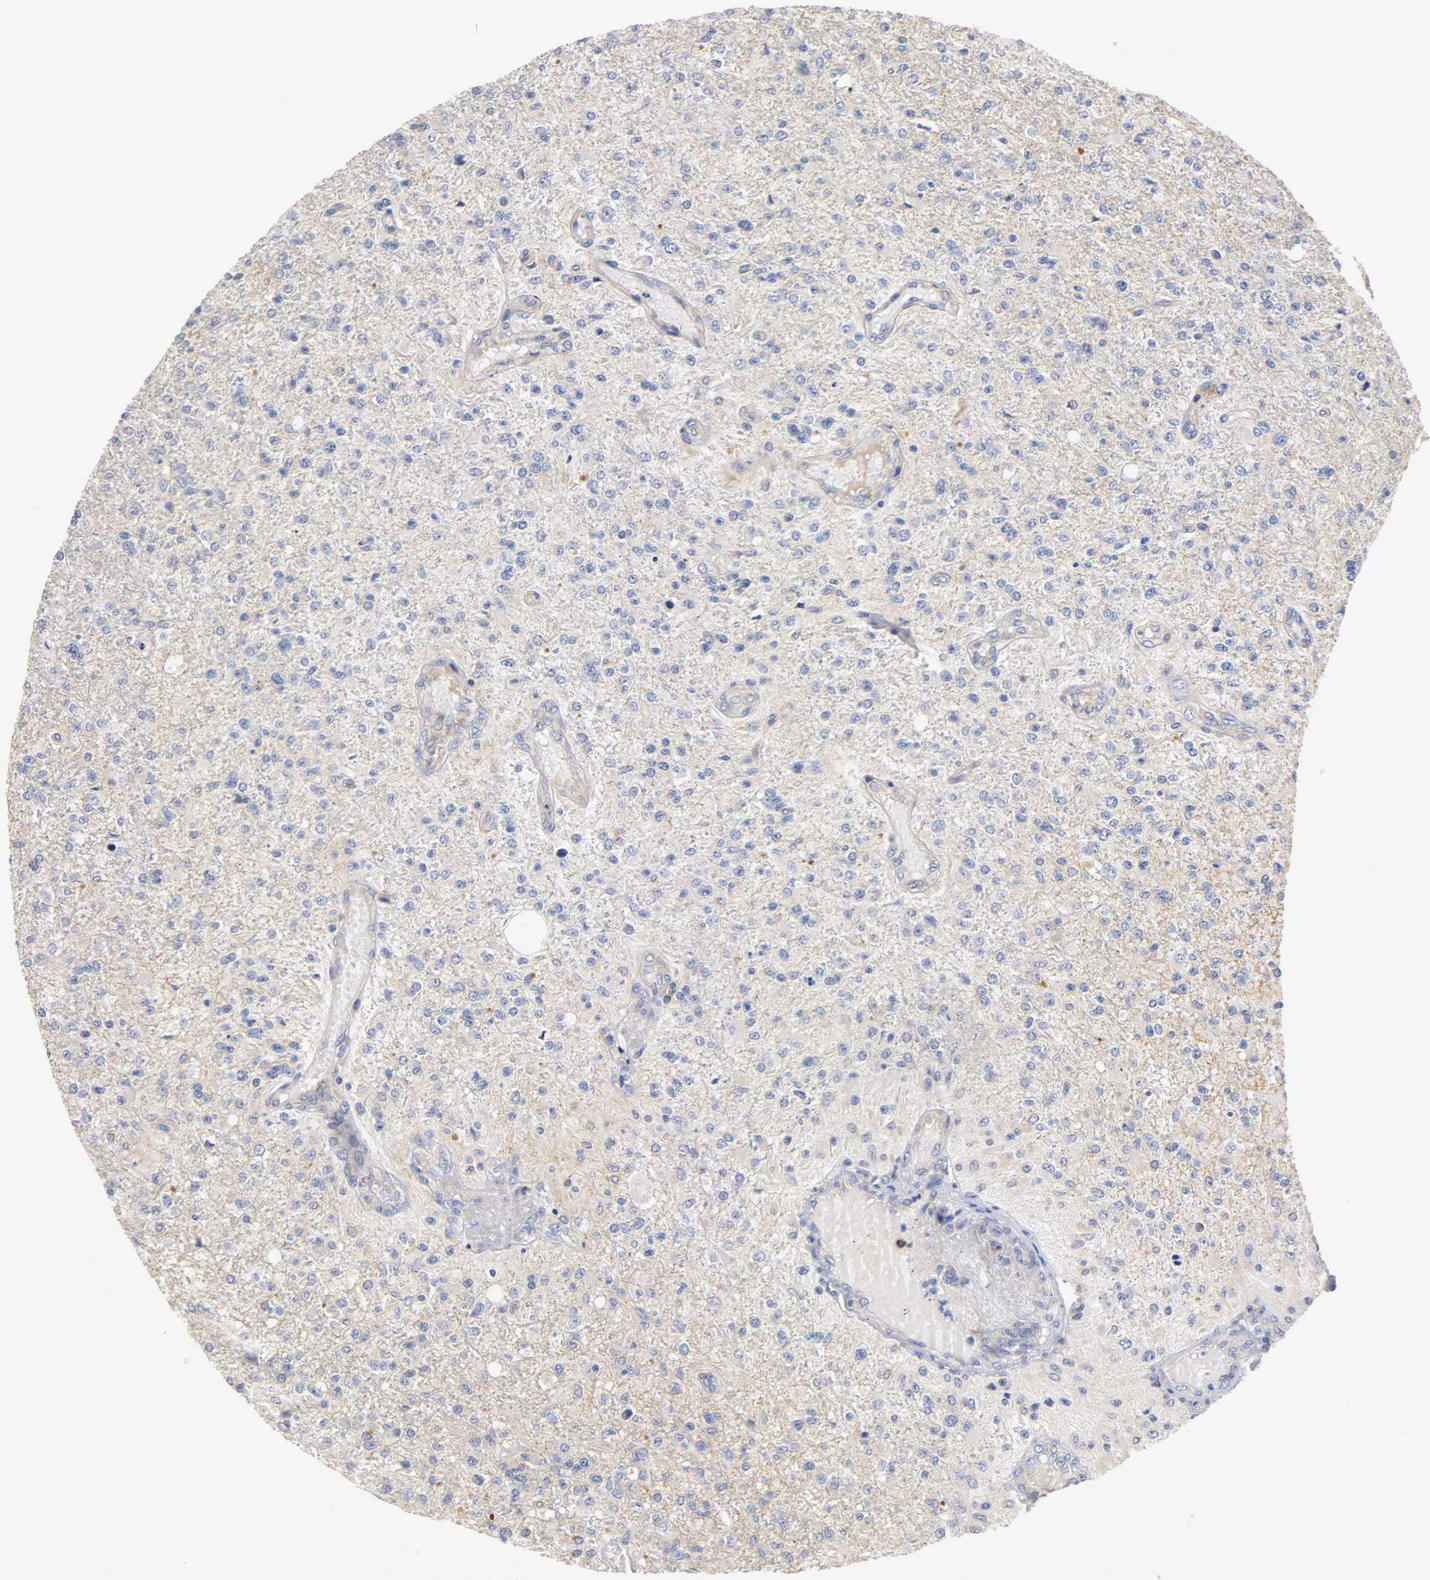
{"staining": {"intensity": "weak", "quantity": "<25%", "location": "cytoplasmic/membranous"}, "tissue": "glioma", "cell_type": "Tumor cells", "image_type": "cancer", "snomed": [{"axis": "morphology", "description": "Glioma, malignant, High grade"}, {"axis": "topography", "description": "Cerebral cortex"}], "caption": "This is an IHC histopathology image of human glioma. There is no expression in tumor cells.", "gene": "PCSK6", "patient": {"sex": "male", "age": 76}}